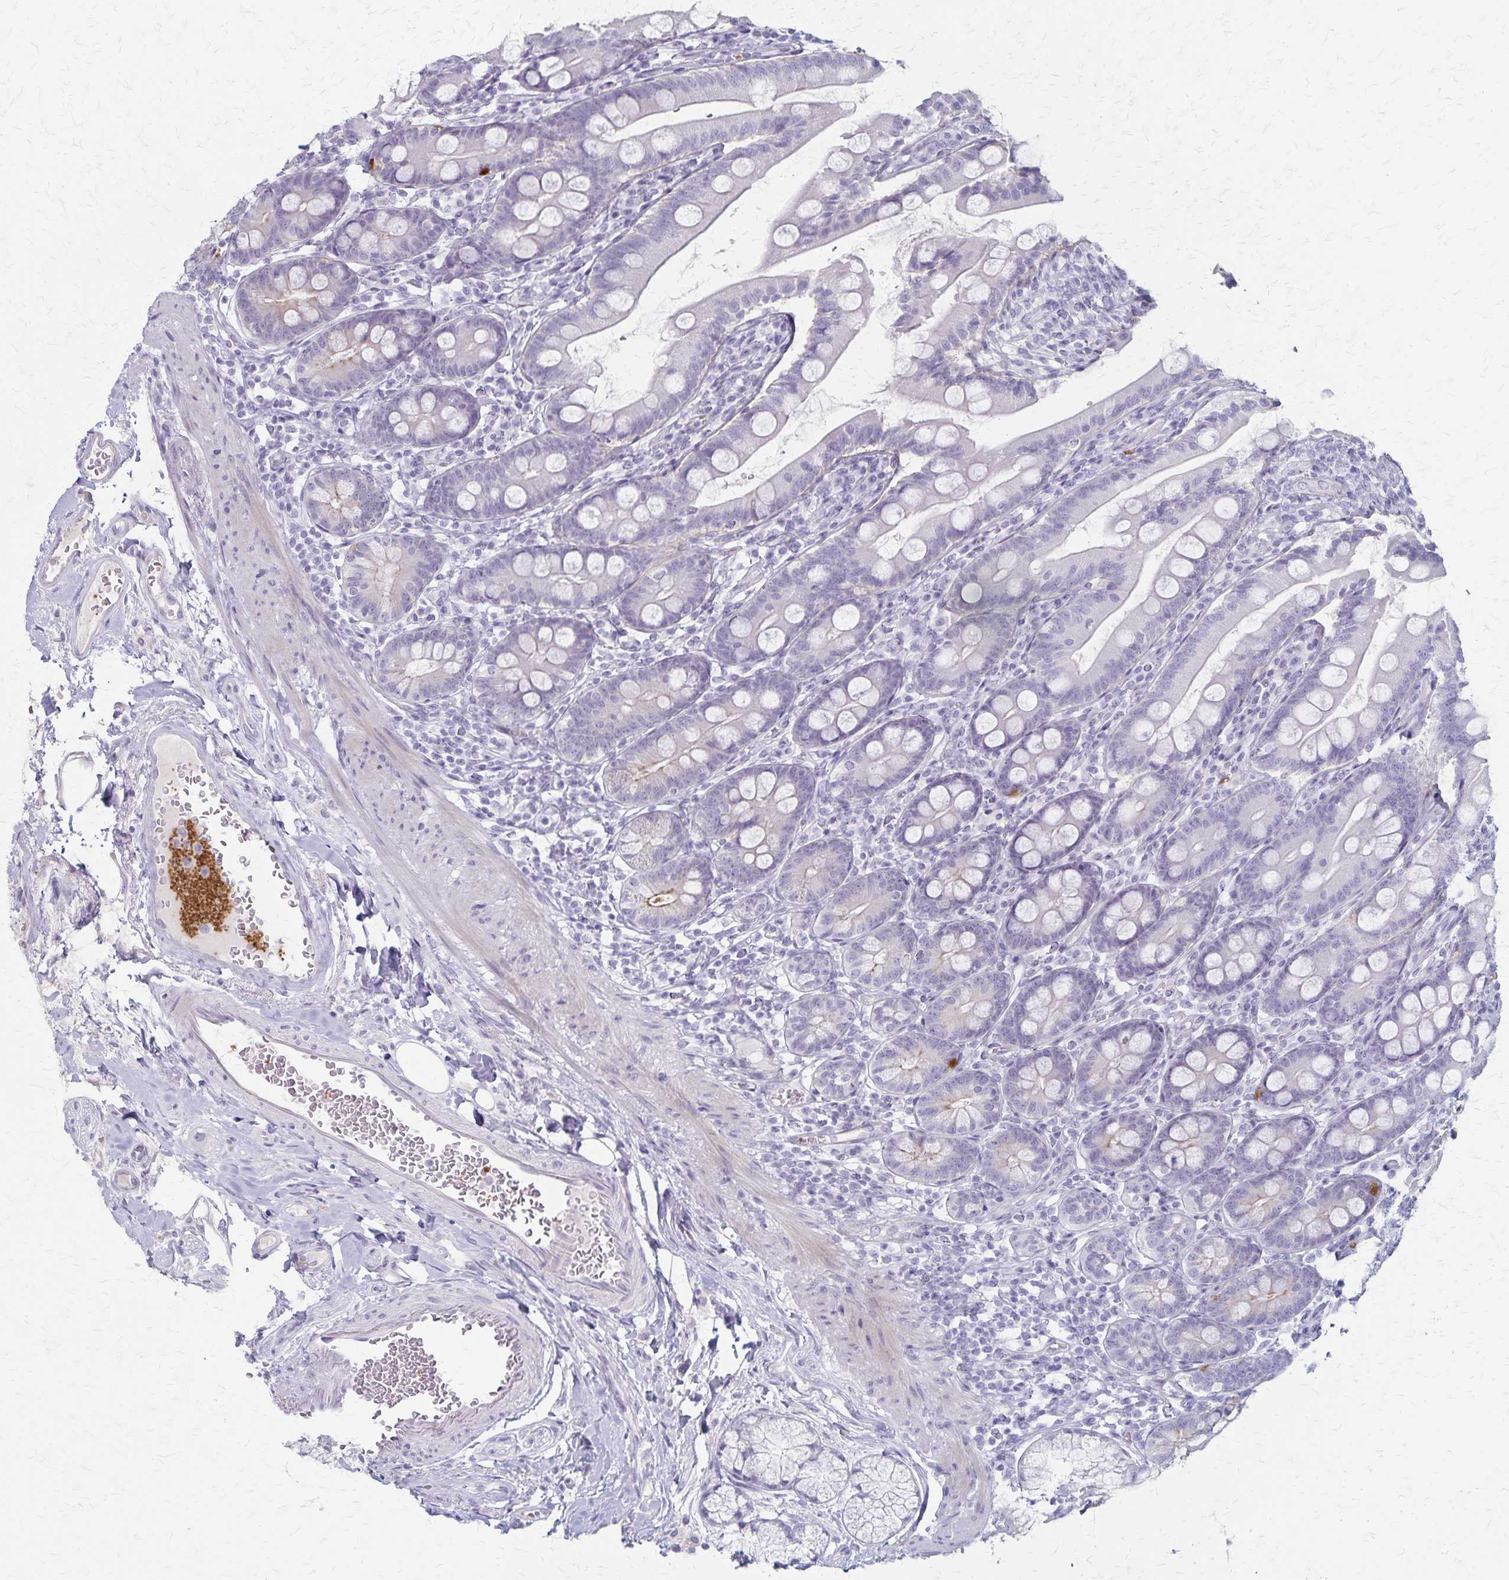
{"staining": {"intensity": "weak", "quantity": "<25%", "location": "cytoplasmic/membranous"}, "tissue": "duodenum", "cell_type": "Glandular cells", "image_type": "normal", "snomed": [{"axis": "morphology", "description": "Normal tissue, NOS"}, {"axis": "topography", "description": "Duodenum"}], "caption": "IHC micrograph of normal duodenum stained for a protein (brown), which reveals no staining in glandular cells. (DAB (3,3'-diaminobenzidine) immunohistochemistry, high magnification).", "gene": "RASL10B", "patient": {"sex": "female", "age": 67}}